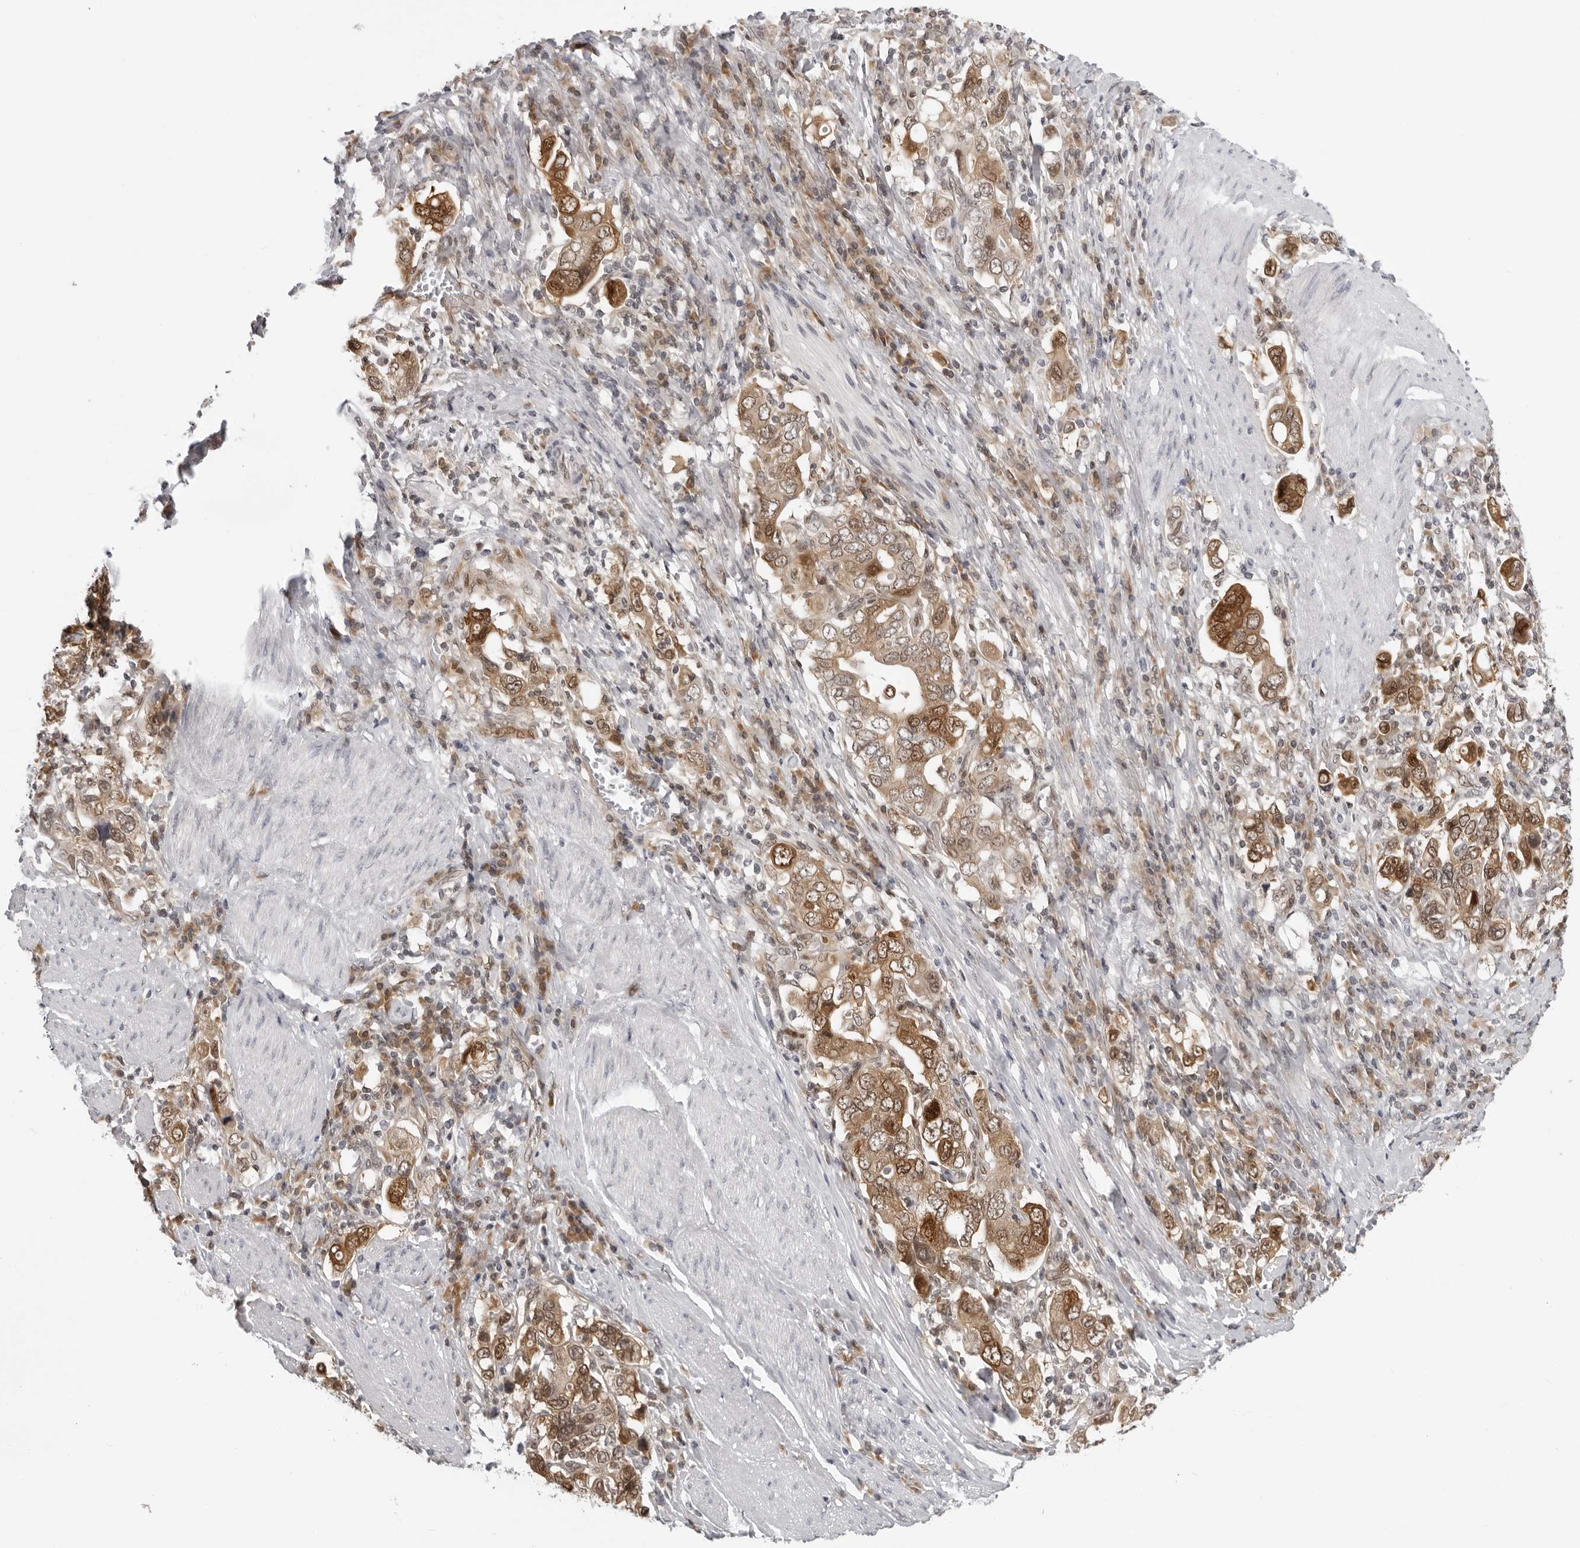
{"staining": {"intensity": "moderate", "quantity": ">75%", "location": "cytoplasmic/membranous"}, "tissue": "stomach cancer", "cell_type": "Tumor cells", "image_type": "cancer", "snomed": [{"axis": "morphology", "description": "Adenocarcinoma, NOS"}, {"axis": "topography", "description": "Stomach, upper"}], "caption": "Immunohistochemistry histopathology image of adenocarcinoma (stomach) stained for a protein (brown), which displays medium levels of moderate cytoplasmic/membranous positivity in about >75% of tumor cells.", "gene": "CASP7", "patient": {"sex": "male", "age": 62}}